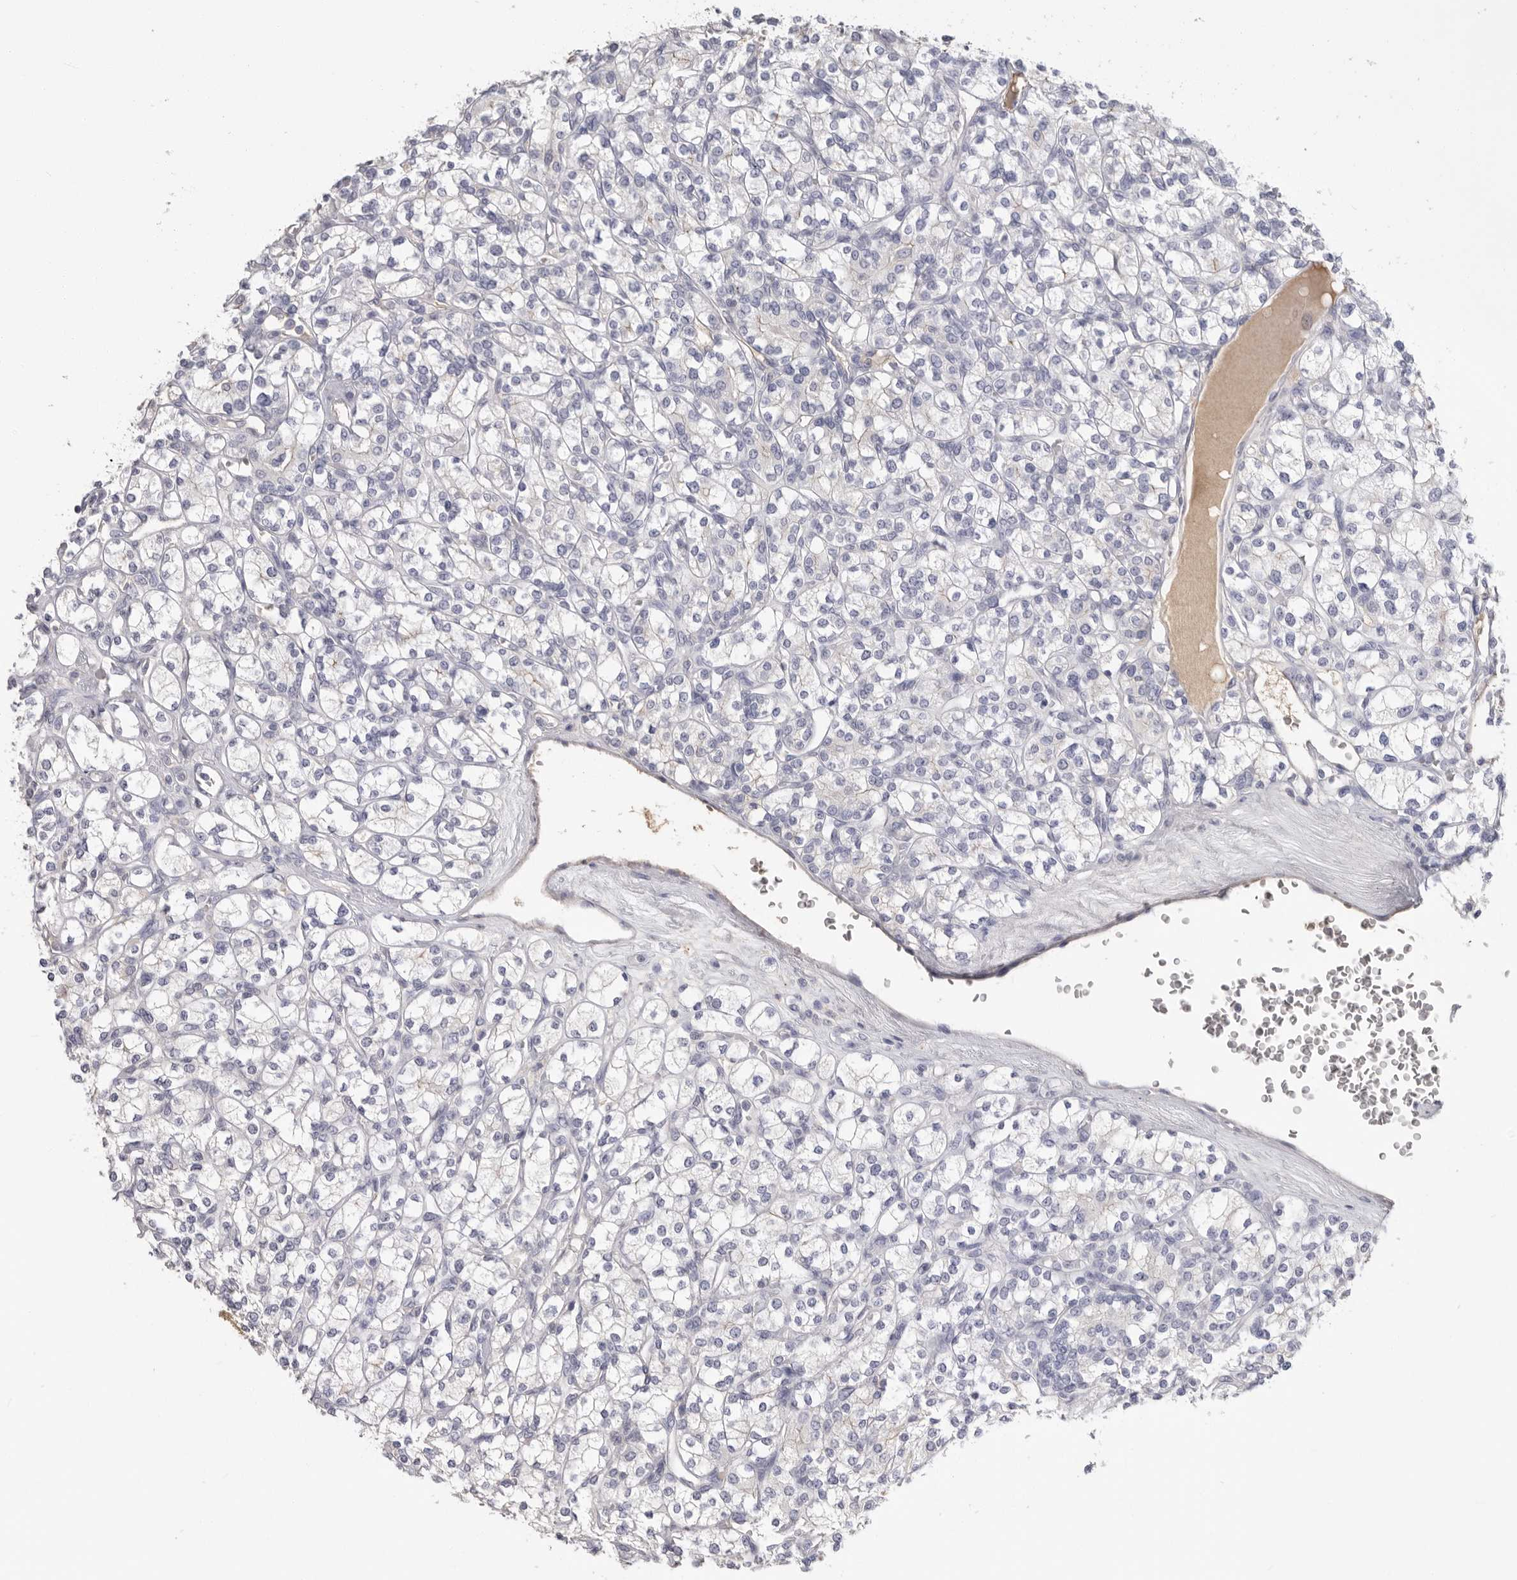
{"staining": {"intensity": "negative", "quantity": "none", "location": "none"}, "tissue": "renal cancer", "cell_type": "Tumor cells", "image_type": "cancer", "snomed": [{"axis": "morphology", "description": "Adenocarcinoma, NOS"}, {"axis": "topography", "description": "Kidney"}], "caption": "The histopathology image reveals no significant staining in tumor cells of adenocarcinoma (renal).", "gene": "APOA2", "patient": {"sex": "male", "age": 77}}